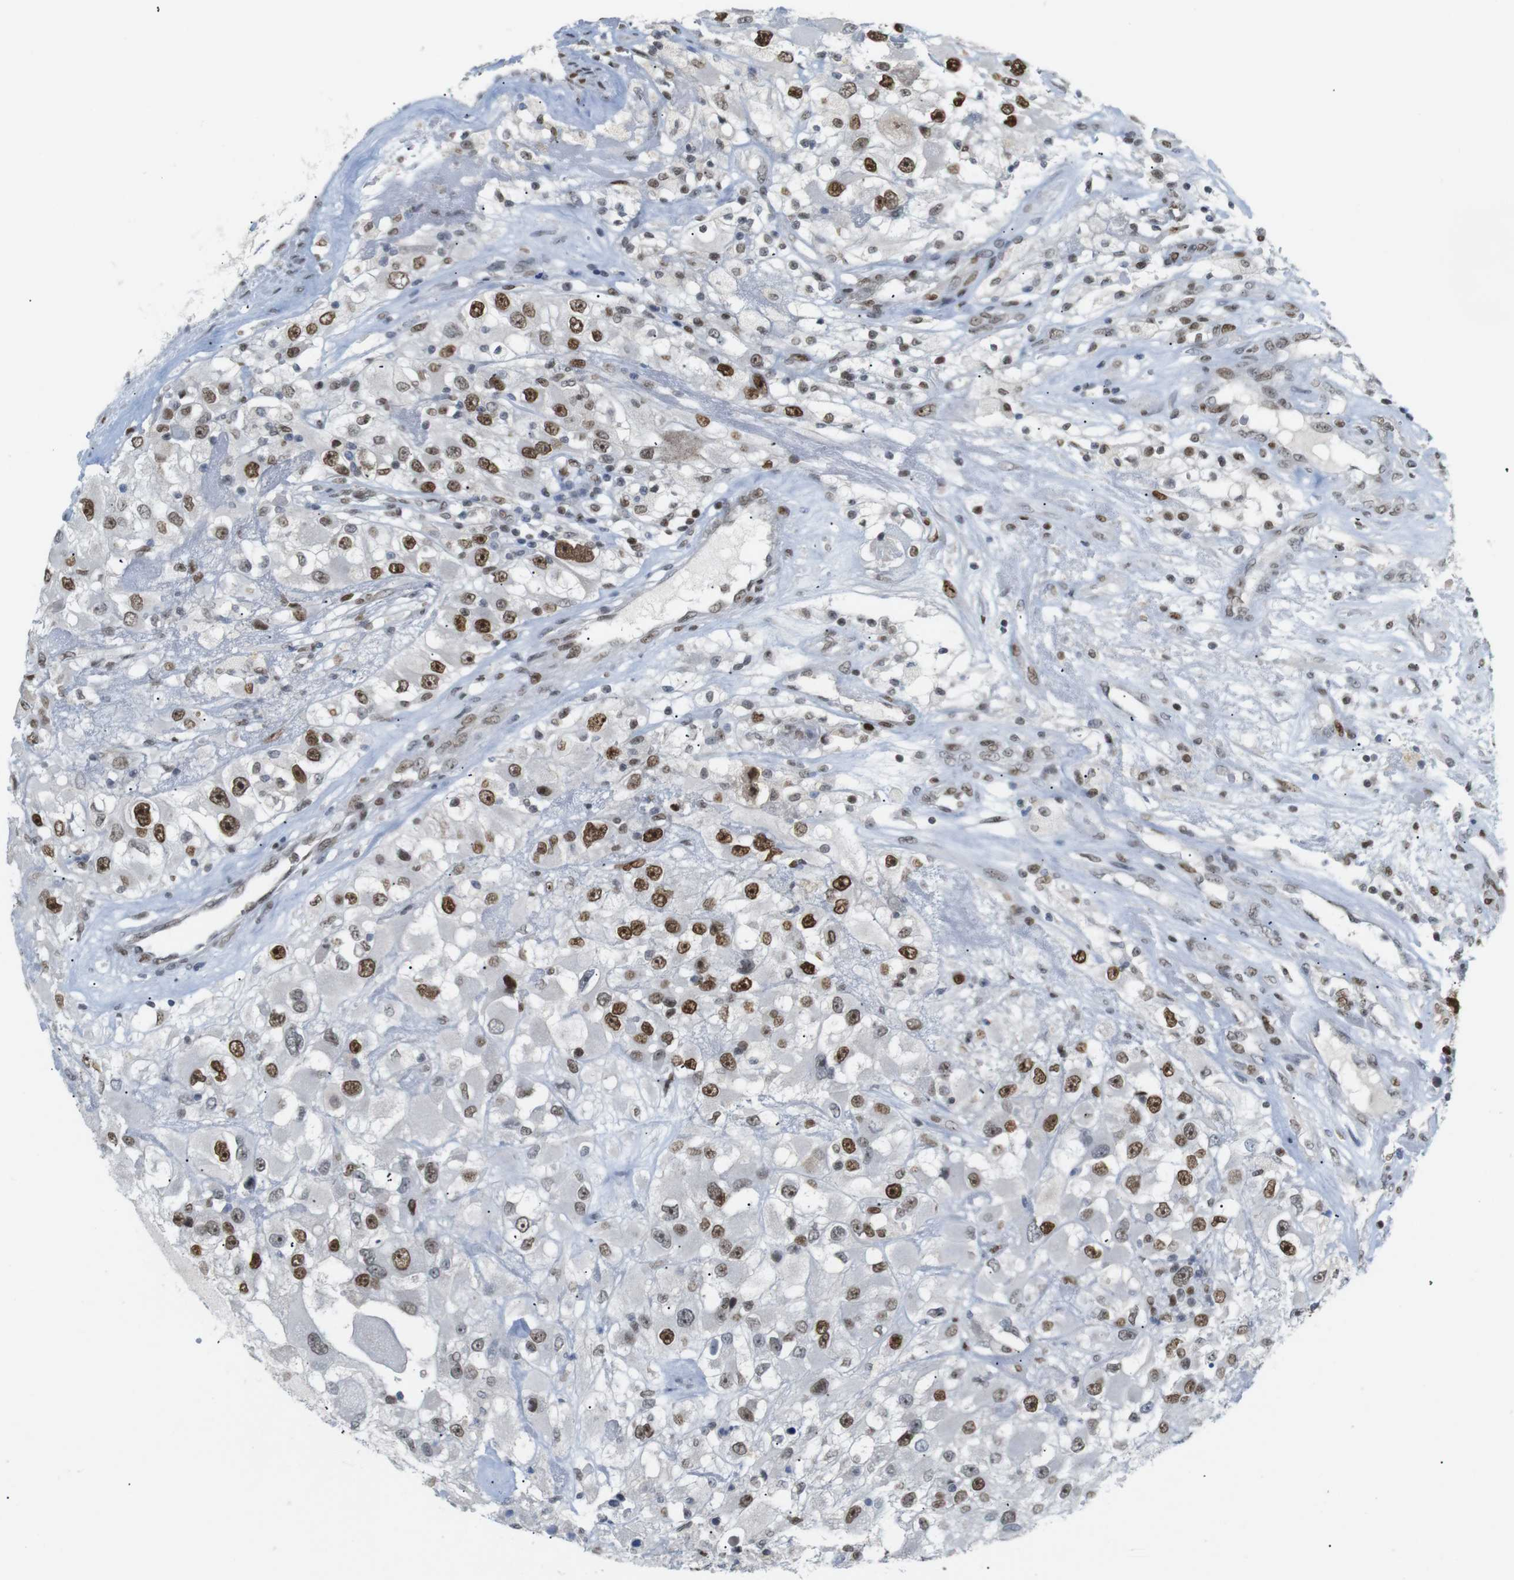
{"staining": {"intensity": "strong", "quantity": ">75%", "location": "nuclear"}, "tissue": "renal cancer", "cell_type": "Tumor cells", "image_type": "cancer", "snomed": [{"axis": "morphology", "description": "Adenocarcinoma, NOS"}, {"axis": "topography", "description": "Kidney"}], "caption": "Tumor cells exhibit strong nuclear expression in about >75% of cells in renal cancer (adenocarcinoma).", "gene": "RIOX2", "patient": {"sex": "female", "age": 52}}